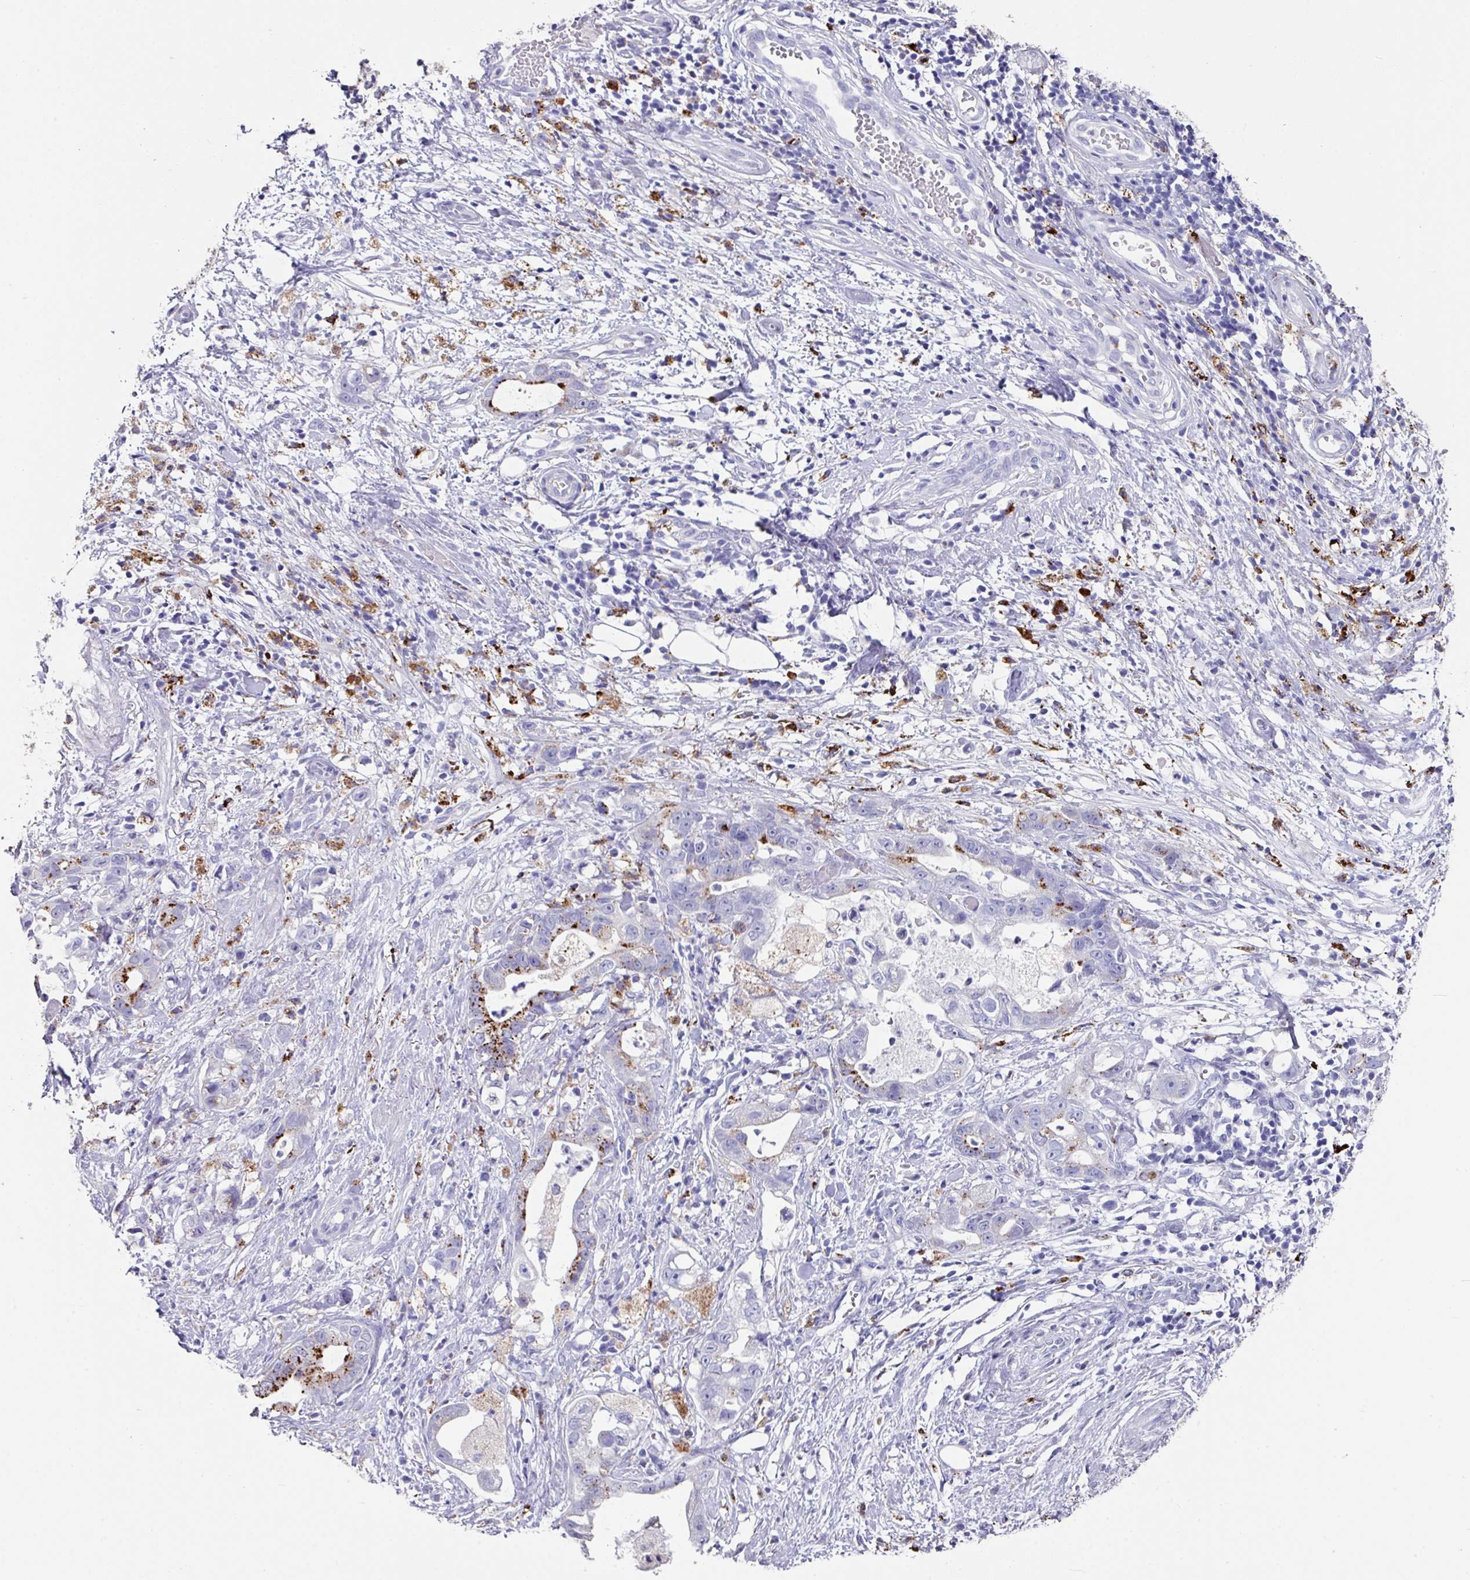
{"staining": {"intensity": "moderate", "quantity": "<25%", "location": "cytoplasmic/membranous"}, "tissue": "stomach cancer", "cell_type": "Tumor cells", "image_type": "cancer", "snomed": [{"axis": "morphology", "description": "Adenocarcinoma, NOS"}, {"axis": "topography", "description": "Stomach"}], "caption": "This is a histology image of immunohistochemistry (IHC) staining of stomach cancer, which shows moderate expression in the cytoplasmic/membranous of tumor cells.", "gene": "CPVL", "patient": {"sex": "male", "age": 55}}